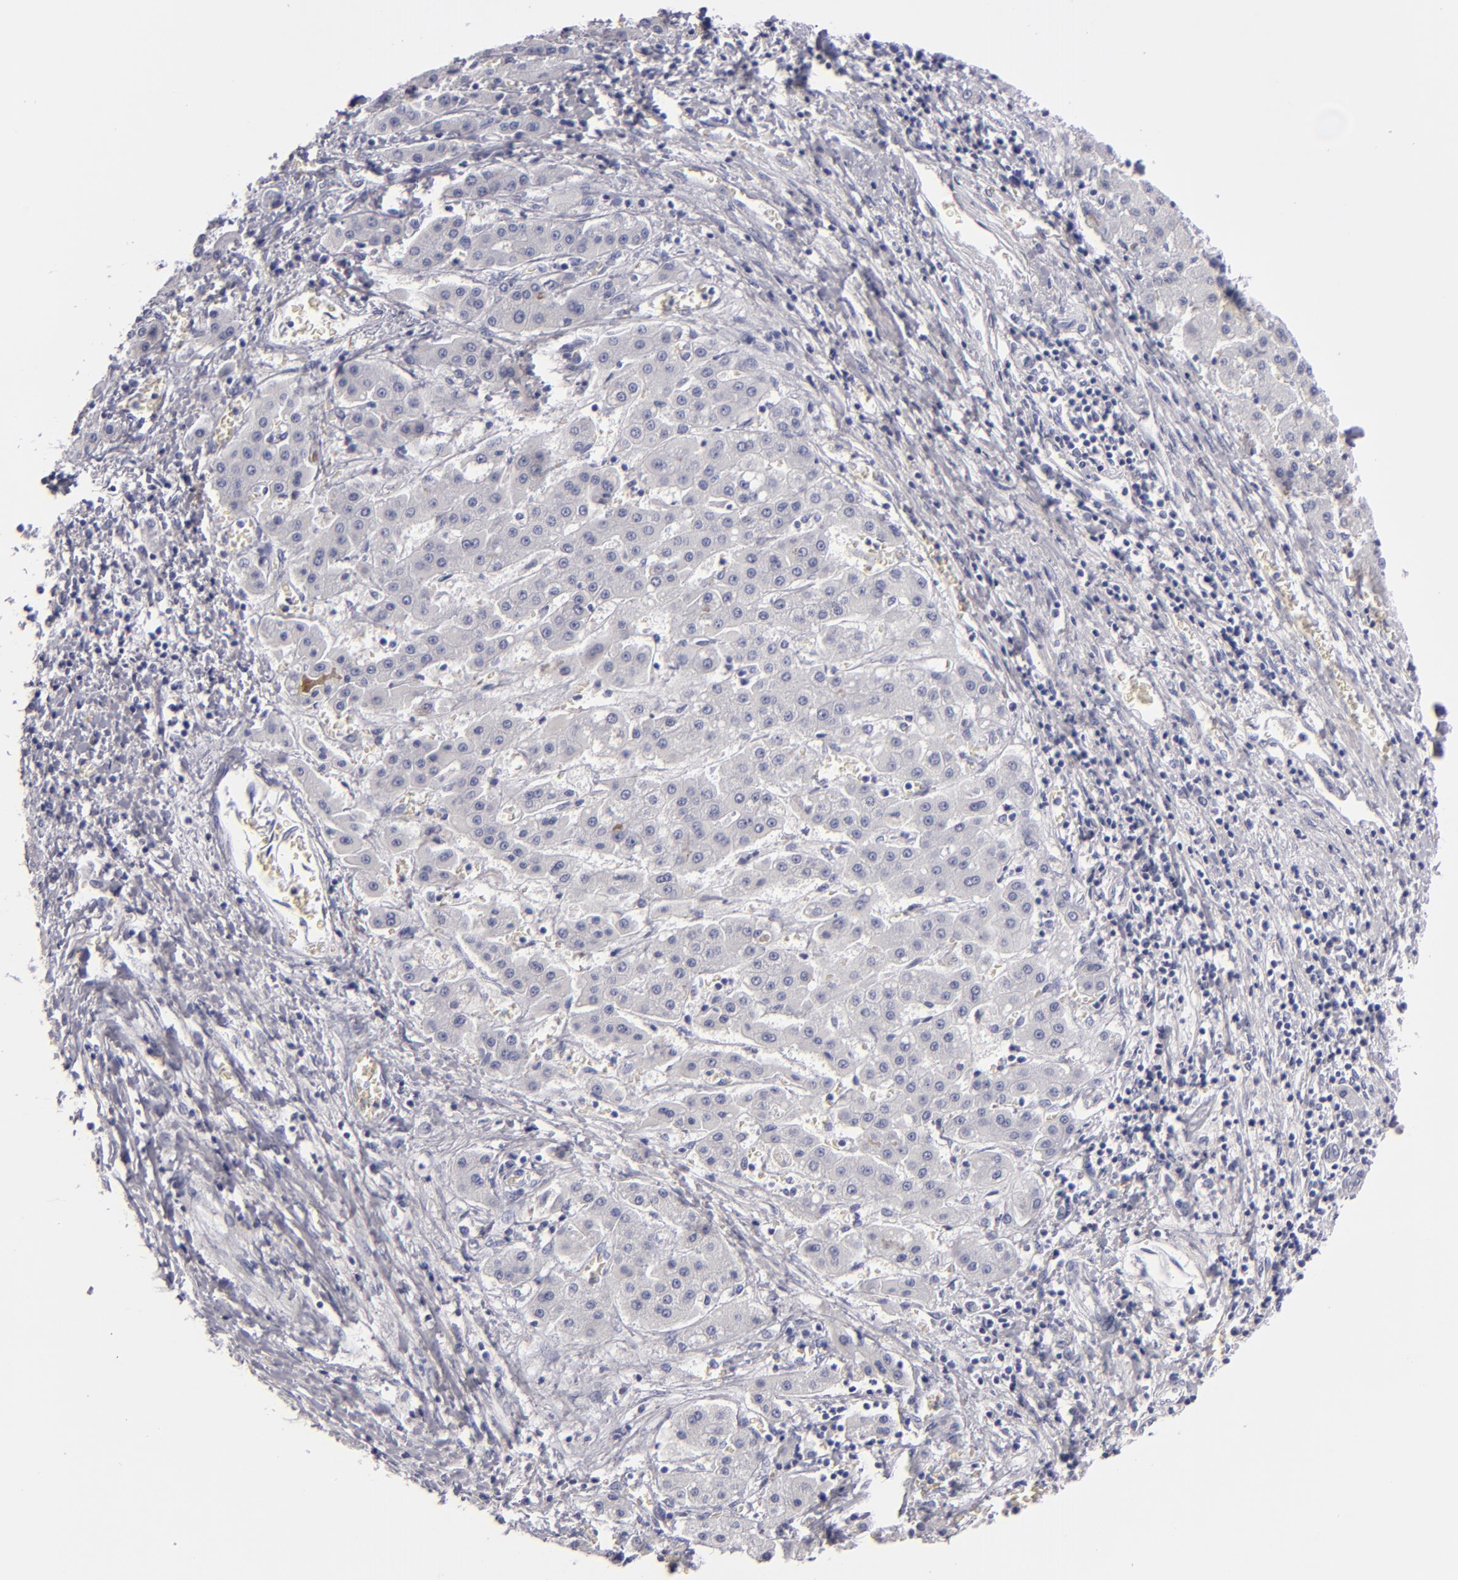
{"staining": {"intensity": "negative", "quantity": "none", "location": "none"}, "tissue": "liver cancer", "cell_type": "Tumor cells", "image_type": "cancer", "snomed": [{"axis": "morphology", "description": "Carcinoma, Hepatocellular, NOS"}, {"axis": "topography", "description": "Liver"}], "caption": "Immunohistochemical staining of hepatocellular carcinoma (liver) exhibits no significant positivity in tumor cells.", "gene": "F13A1", "patient": {"sex": "male", "age": 24}}